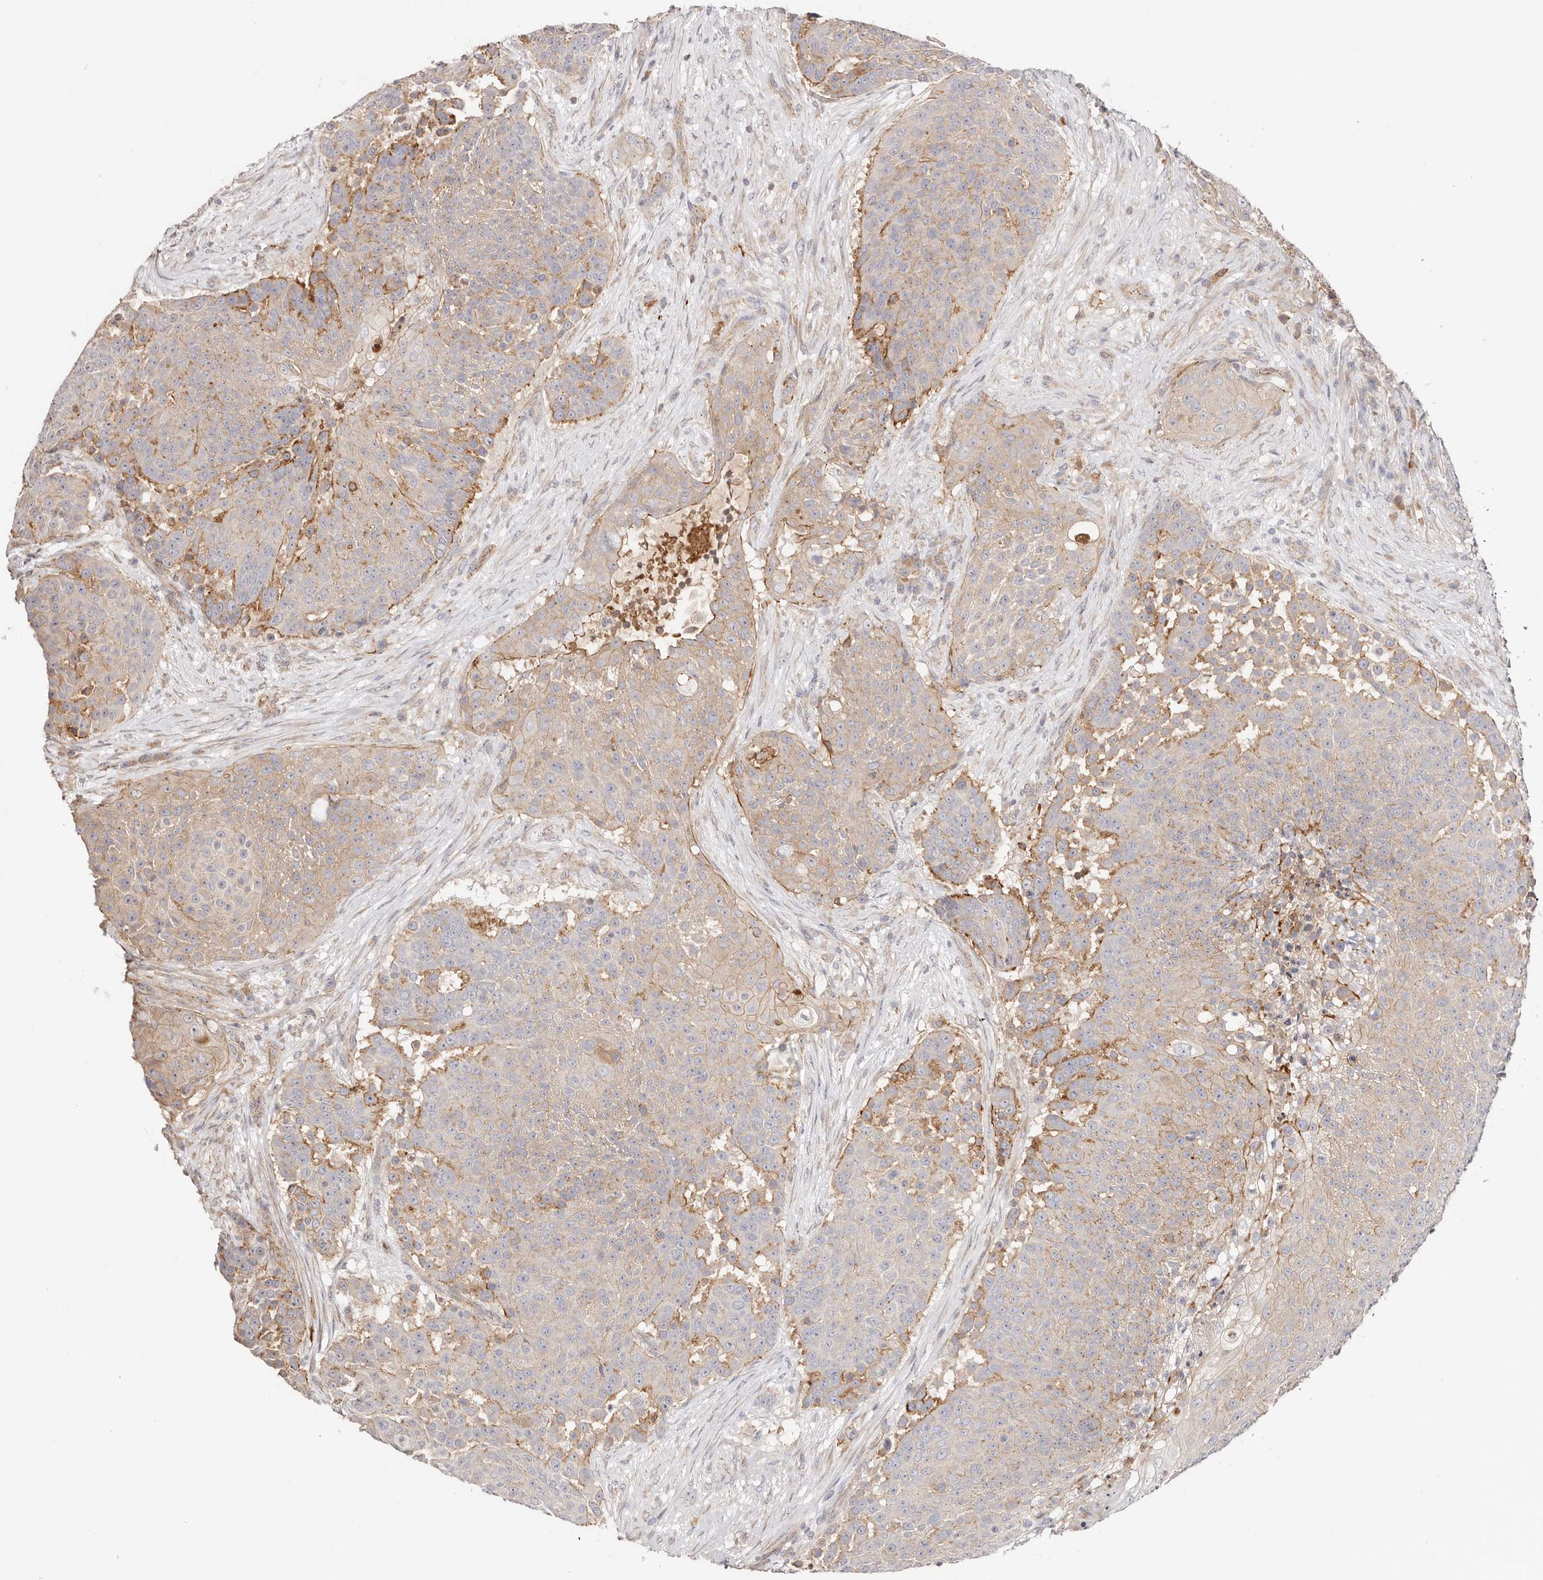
{"staining": {"intensity": "moderate", "quantity": "25%-75%", "location": "cytoplasmic/membranous"}, "tissue": "urothelial cancer", "cell_type": "Tumor cells", "image_type": "cancer", "snomed": [{"axis": "morphology", "description": "Urothelial carcinoma, High grade"}, {"axis": "topography", "description": "Urinary bladder"}], "caption": "Immunohistochemistry (IHC) micrograph of neoplastic tissue: human high-grade urothelial carcinoma stained using immunohistochemistry (IHC) exhibits medium levels of moderate protein expression localized specifically in the cytoplasmic/membranous of tumor cells, appearing as a cytoplasmic/membranous brown color.", "gene": "SLC35B2", "patient": {"sex": "female", "age": 63}}